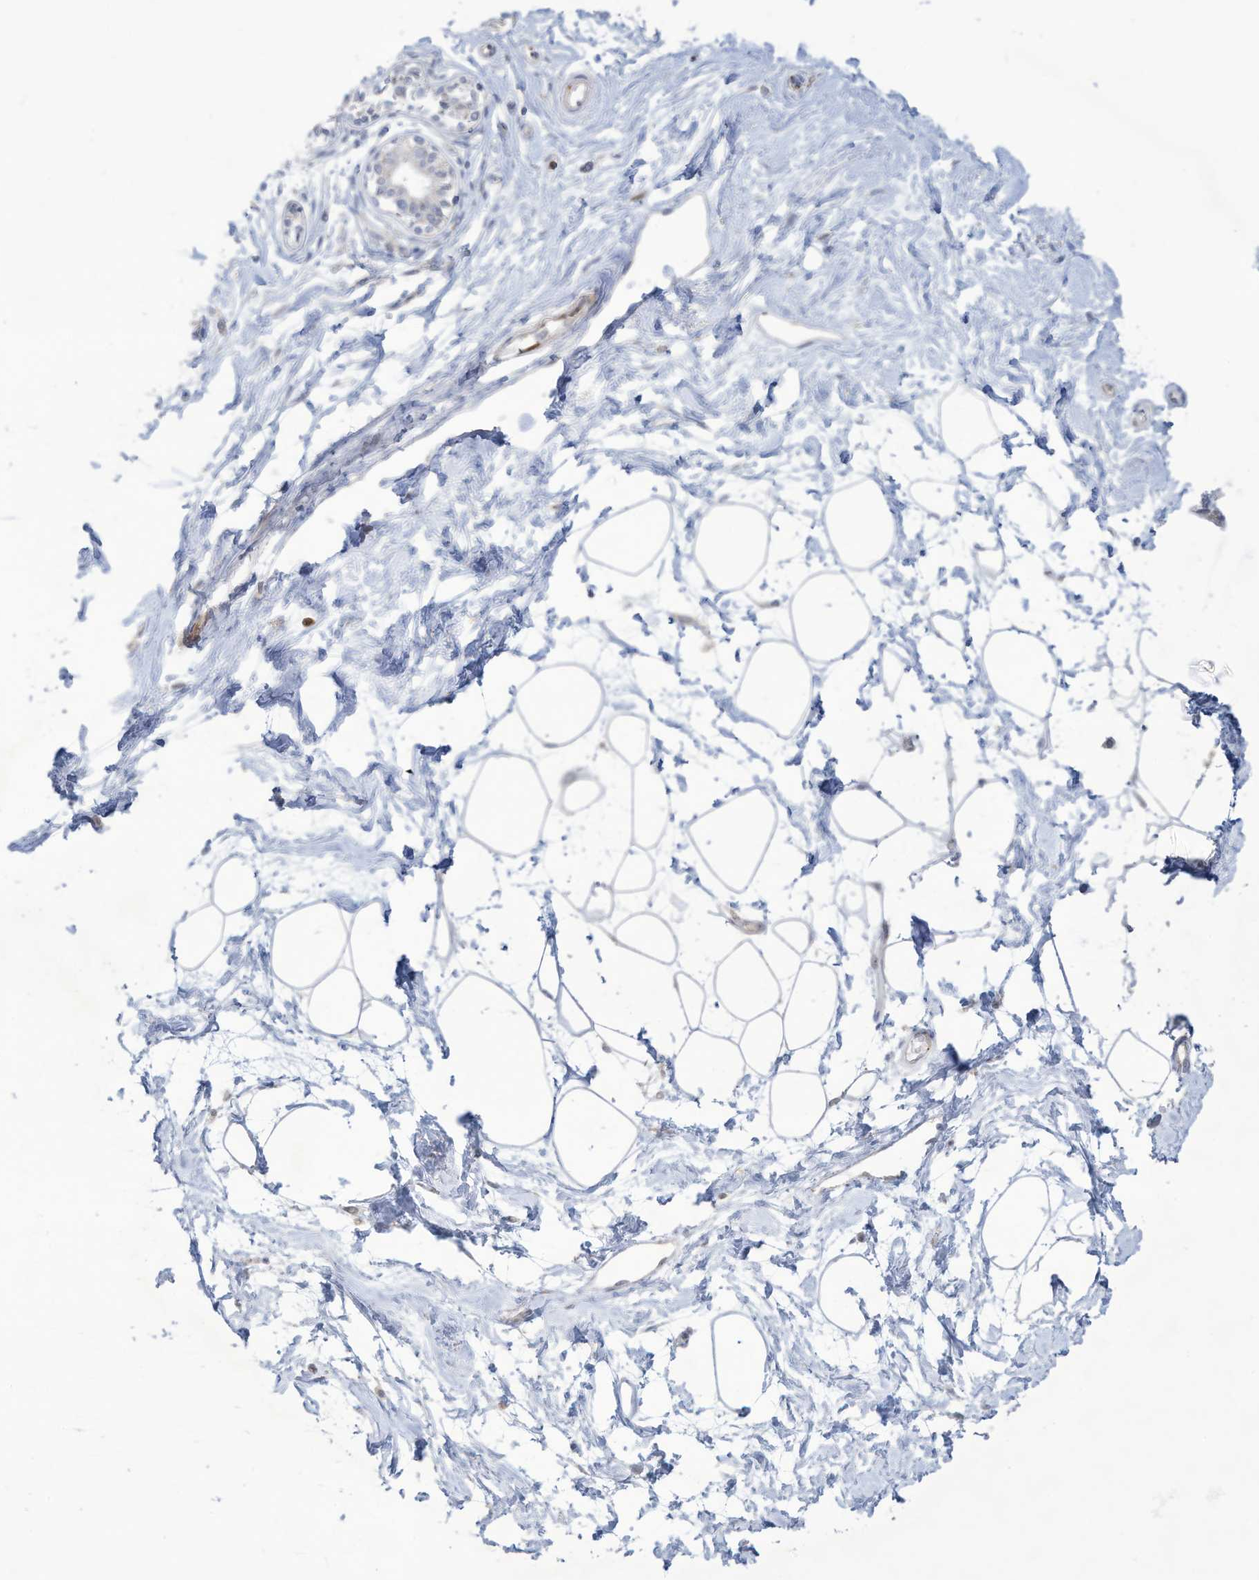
{"staining": {"intensity": "negative", "quantity": "none", "location": "none"}, "tissue": "breast", "cell_type": "Adipocytes", "image_type": "normal", "snomed": [{"axis": "morphology", "description": "Normal tissue, NOS"}, {"axis": "topography", "description": "Breast"}], "caption": "The micrograph reveals no staining of adipocytes in benign breast. The staining is performed using DAB brown chromogen with nuclei counter-stained in using hematoxylin.", "gene": "THNSL2", "patient": {"sex": "female", "age": 45}}